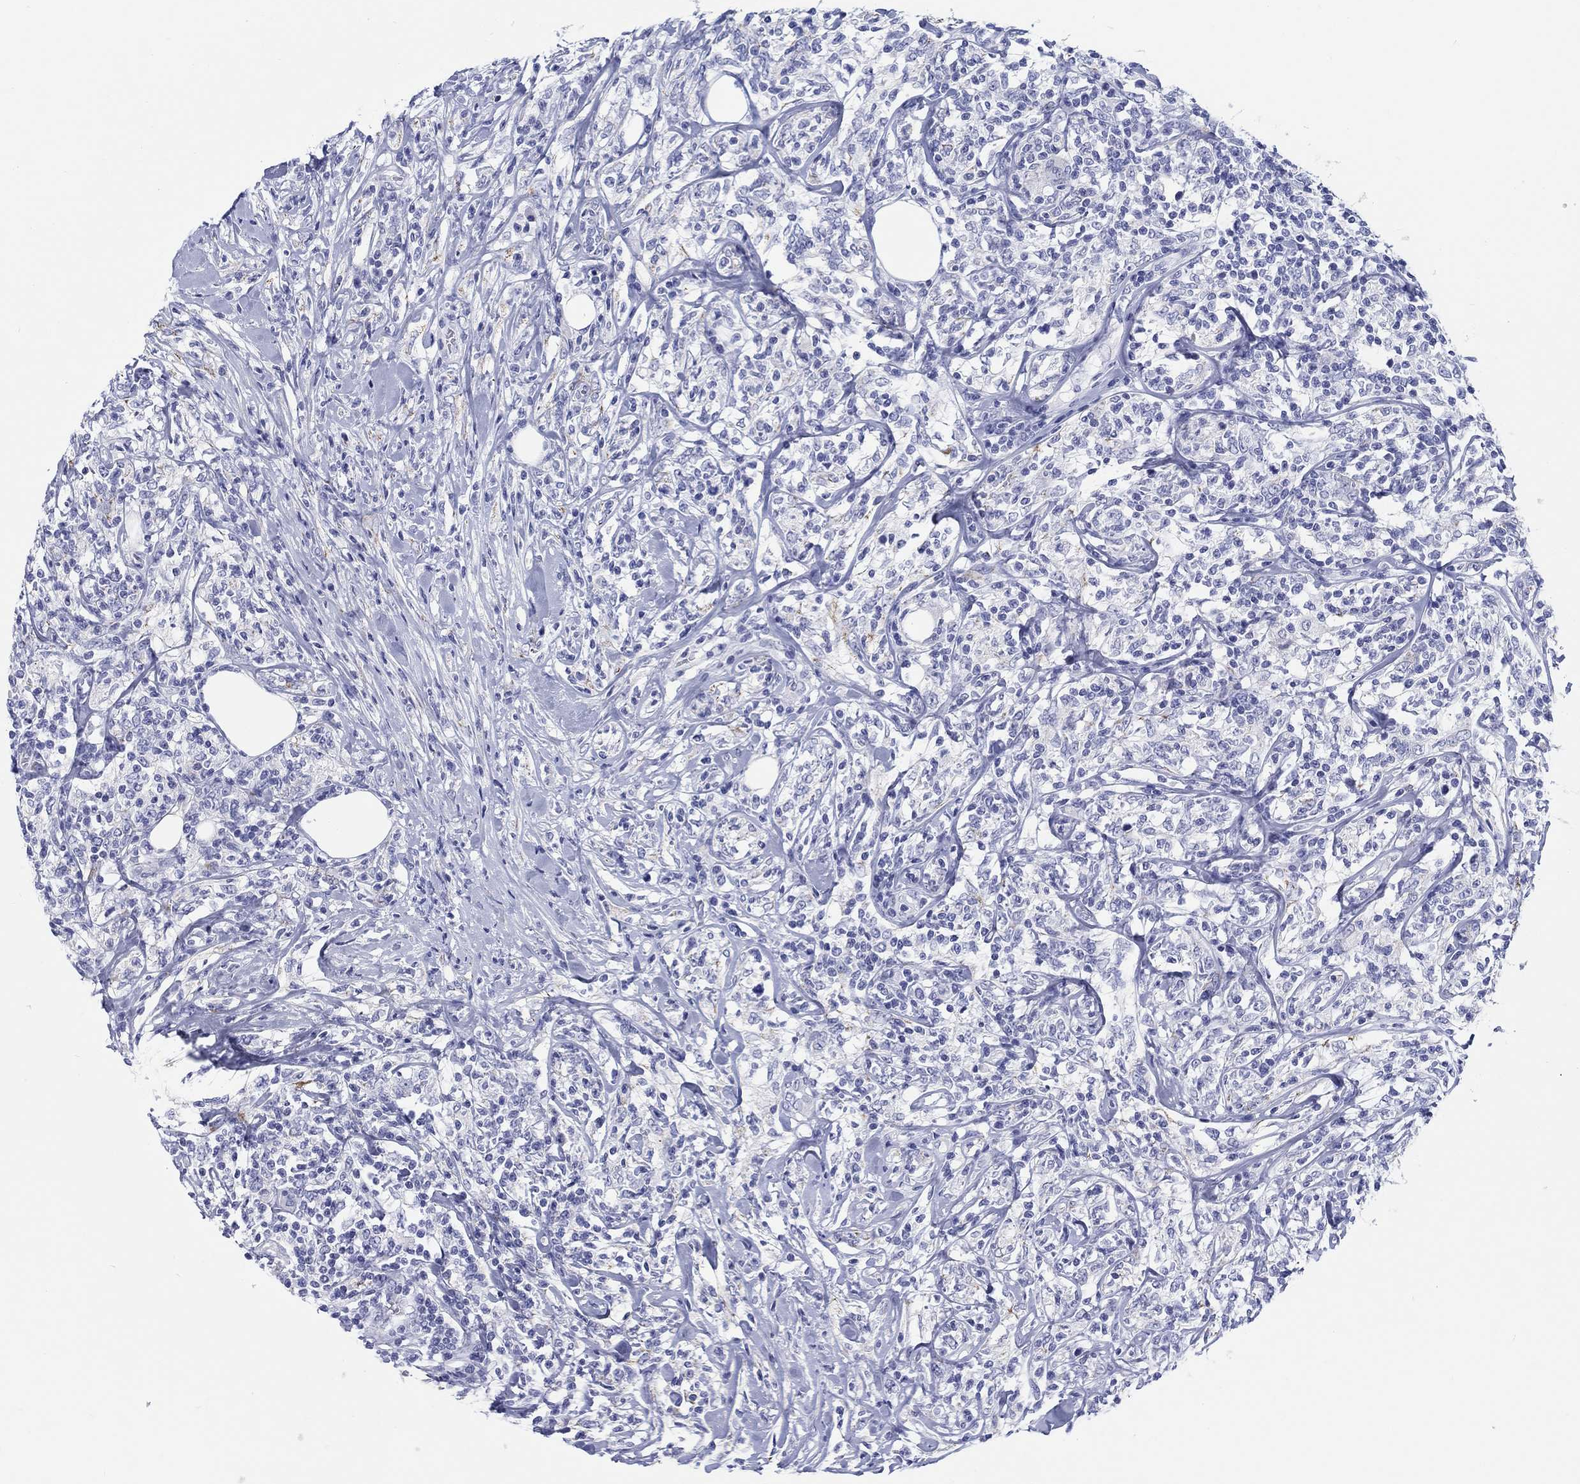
{"staining": {"intensity": "negative", "quantity": "none", "location": "none"}, "tissue": "lymphoma", "cell_type": "Tumor cells", "image_type": "cancer", "snomed": [{"axis": "morphology", "description": "Malignant lymphoma, non-Hodgkin's type, High grade"}, {"axis": "topography", "description": "Lymph node"}], "caption": "An IHC image of lymphoma is shown. There is no staining in tumor cells of lymphoma.", "gene": "H1-1", "patient": {"sex": "female", "age": 84}}